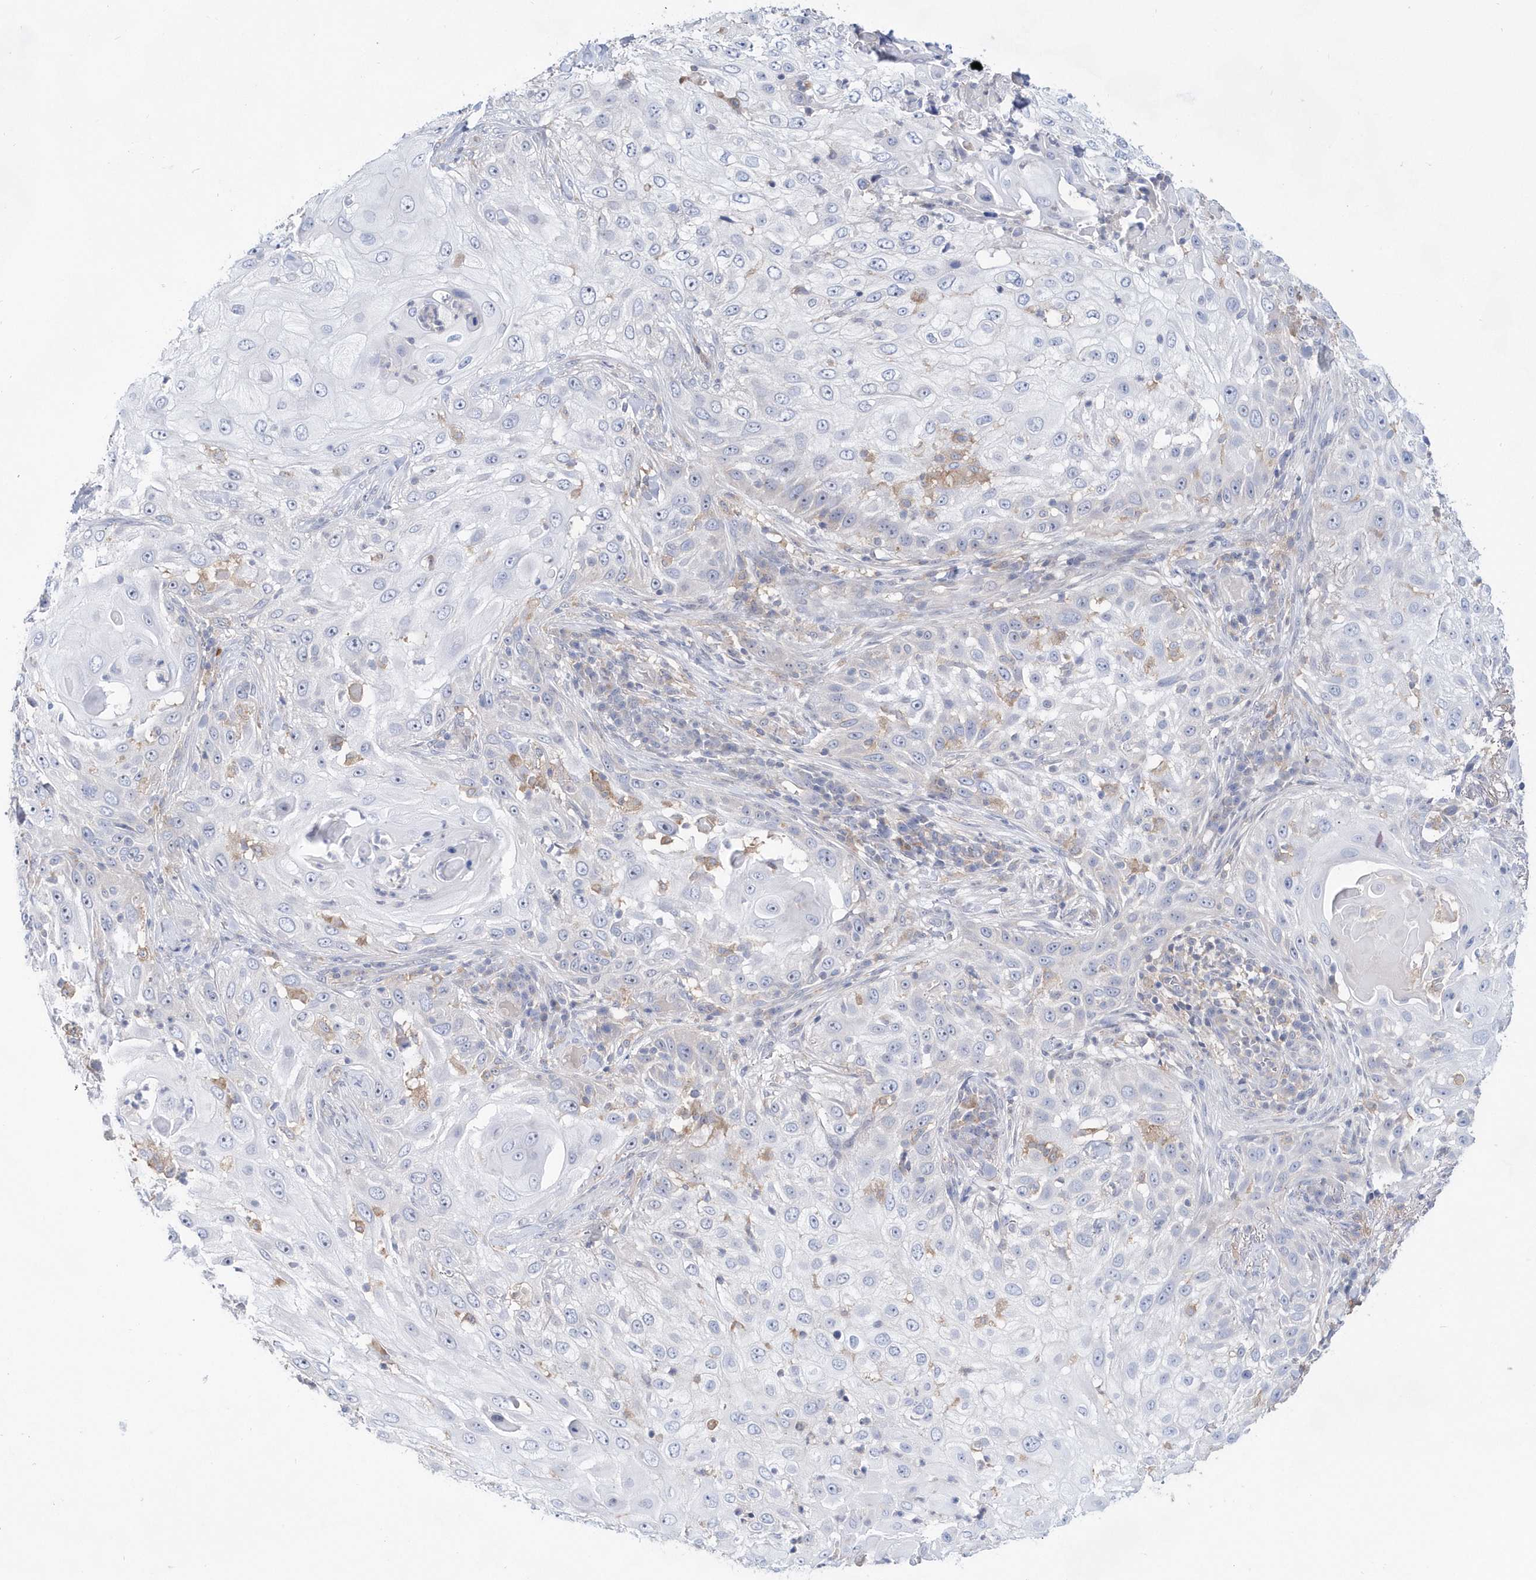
{"staining": {"intensity": "negative", "quantity": "none", "location": "none"}, "tissue": "skin cancer", "cell_type": "Tumor cells", "image_type": "cancer", "snomed": [{"axis": "morphology", "description": "Squamous cell carcinoma, NOS"}, {"axis": "topography", "description": "Skin"}], "caption": "Immunohistochemistry histopathology image of human skin cancer (squamous cell carcinoma) stained for a protein (brown), which demonstrates no positivity in tumor cells. (DAB (3,3'-diaminobenzidine) IHC visualized using brightfield microscopy, high magnification).", "gene": "BDH2", "patient": {"sex": "female", "age": 44}}